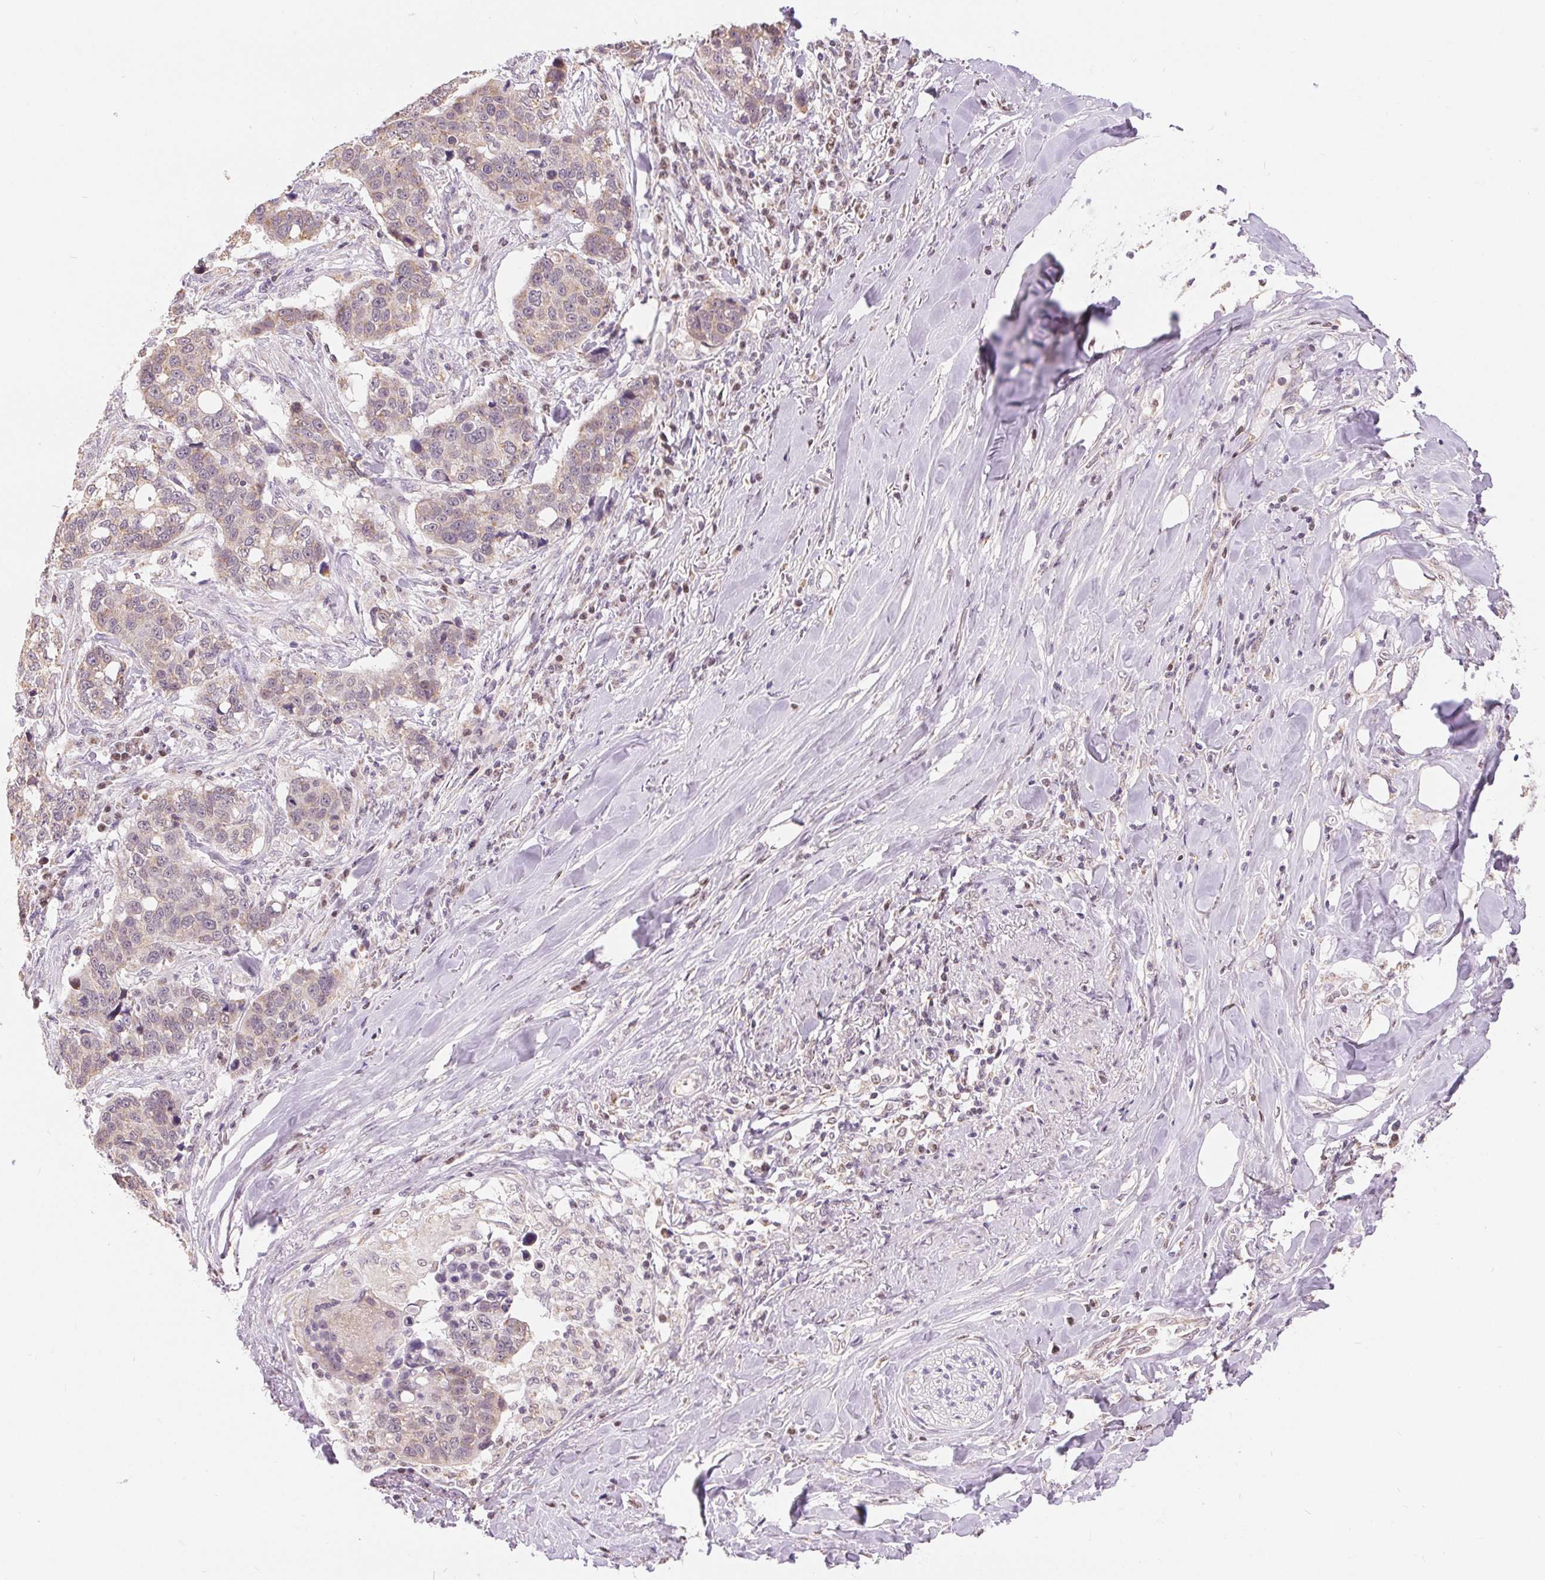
{"staining": {"intensity": "weak", "quantity": "<25%", "location": "cytoplasmic/membranous"}, "tissue": "lung cancer", "cell_type": "Tumor cells", "image_type": "cancer", "snomed": [{"axis": "morphology", "description": "Squamous cell carcinoma, NOS"}, {"axis": "topography", "description": "Lymph node"}, {"axis": "topography", "description": "Lung"}], "caption": "A high-resolution histopathology image shows immunohistochemistry staining of squamous cell carcinoma (lung), which displays no significant staining in tumor cells.", "gene": "POU2F2", "patient": {"sex": "male", "age": 61}}